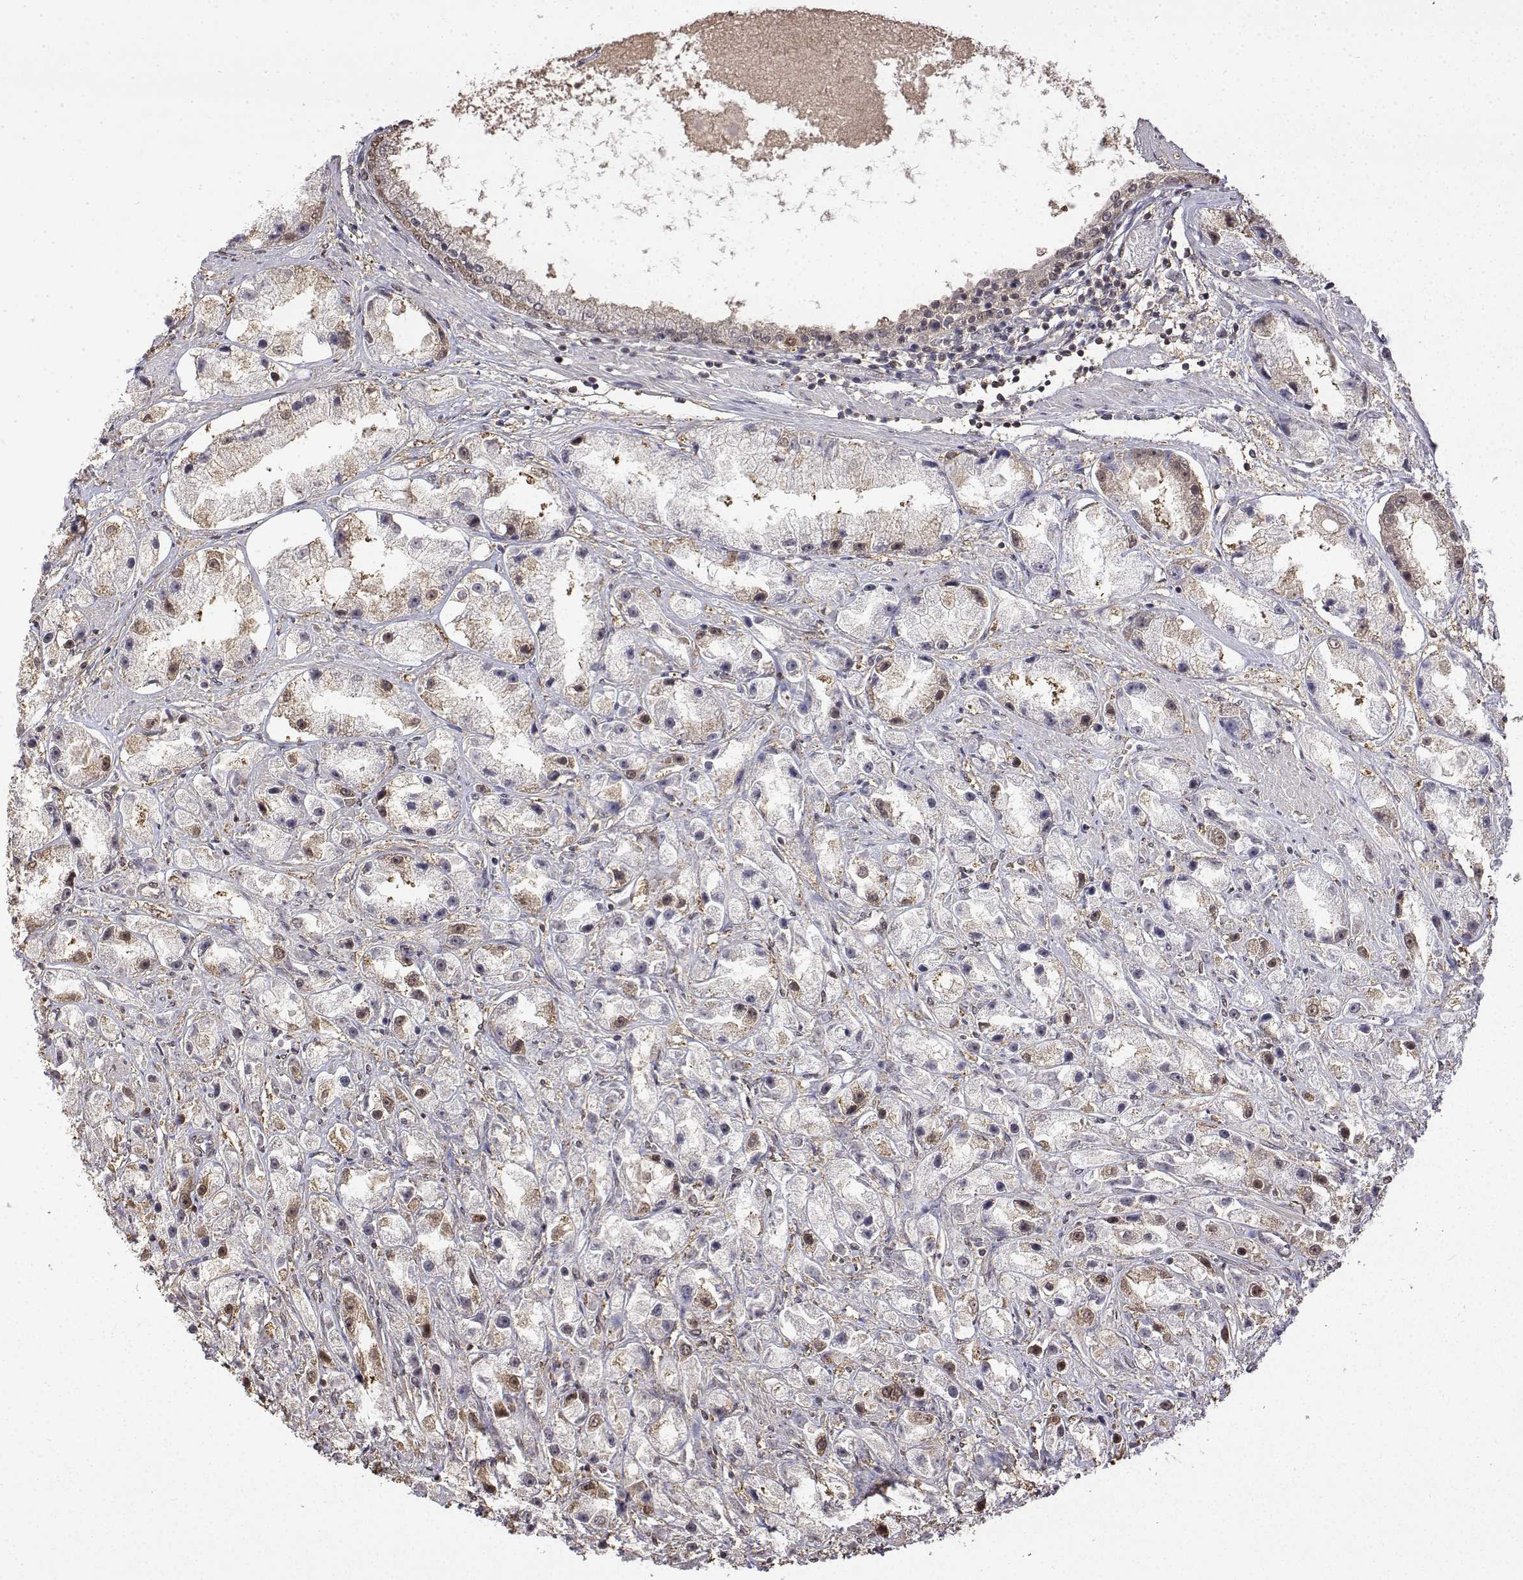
{"staining": {"intensity": "moderate", "quantity": "<25%", "location": "nuclear"}, "tissue": "prostate cancer", "cell_type": "Tumor cells", "image_type": "cancer", "snomed": [{"axis": "morphology", "description": "Adenocarcinoma, High grade"}, {"axis": "topography", "description": "Prostate"}], "caption": "Immunohistochemistry of prostate adenocarcinoma (high-grade) reveals low levels of moderate nuclear staining in approximately <25% of tumor cells. (DAB (3,3'-diaminobenzidine) IHC, brown staining for protein, blue staining for nuclei).", "gene": "TPI1", "patient": {"sex": "male", "age": 67}}